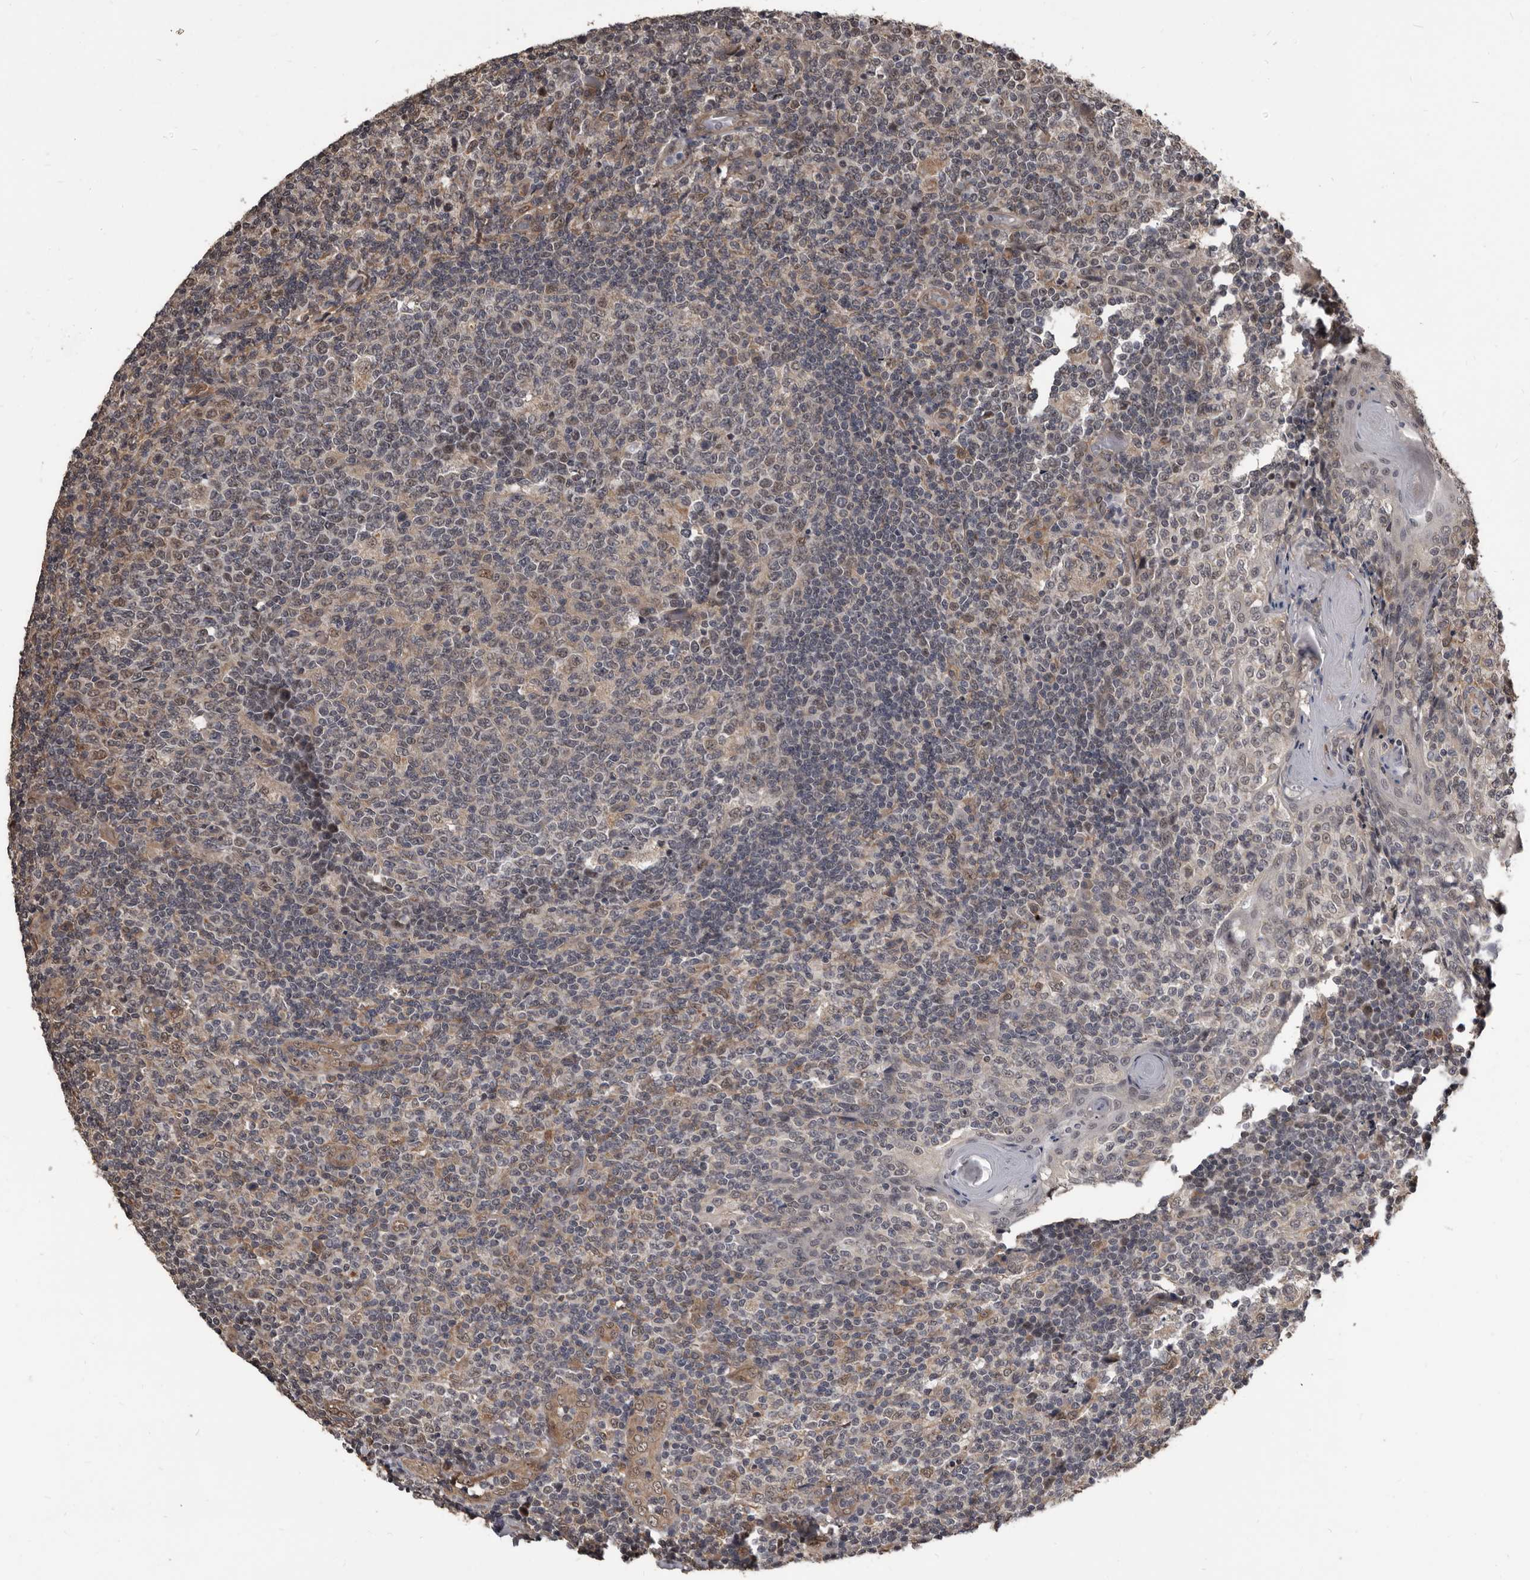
{"staining": {"intensity": "moderate", "quantity": "<25%", "location": "nuclear"}, "tissue": "tonsil", "cell_type": "Germinal center cells", "image_type": "normal", "snomed": [{"axis": "morphology", "description": "Normal tissue, NOS"}, {"axis": "topography", "description": "Tonsil"}], "caption": "Immunohistochemical staining of benign human tonsil displays low levels of moderate nuclear positivity in about <25% of germinal center cells.", "gene": "AHR", "patient": {"sex": "female", "age": 19}}